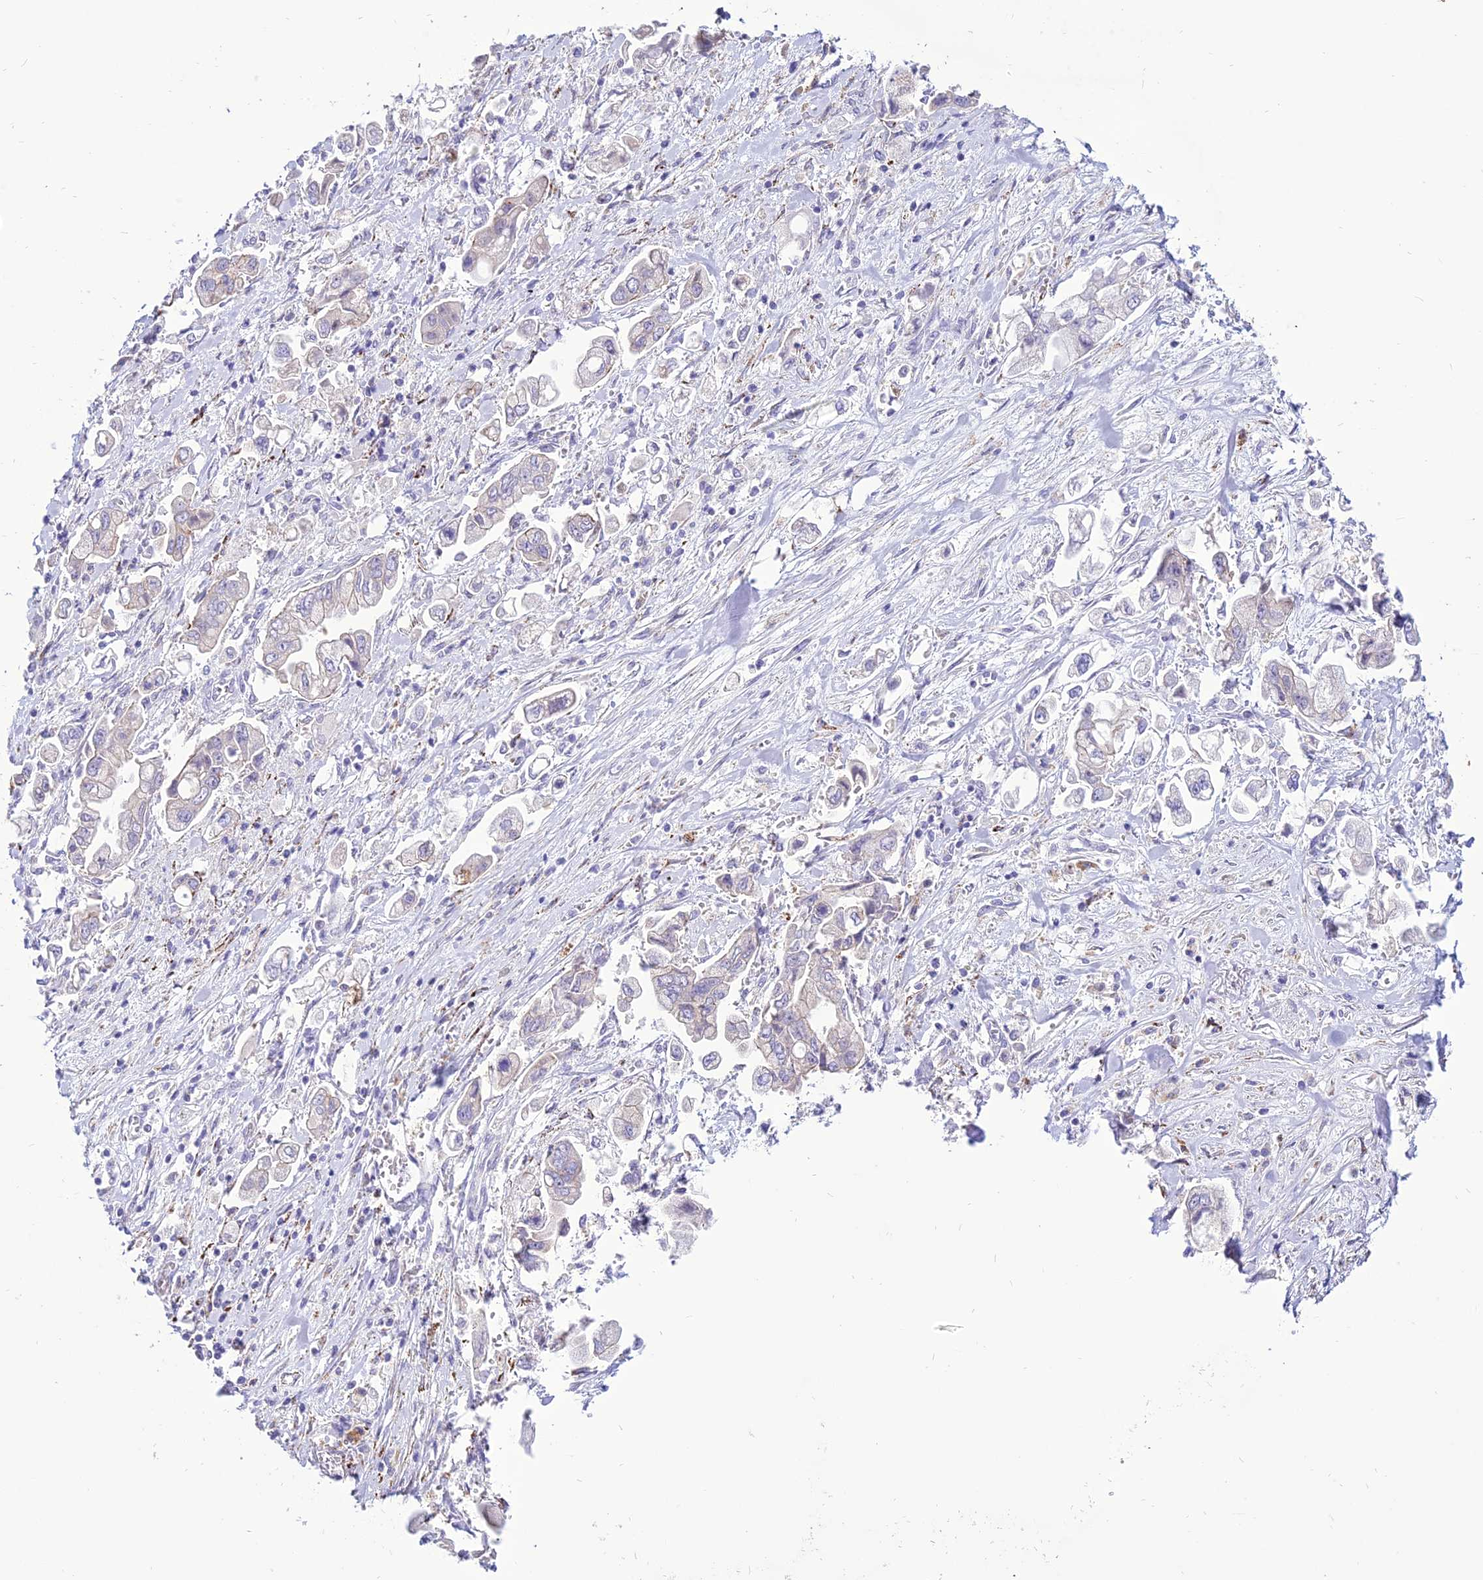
{"staining": {"intensity": "negative", "quantity": "none", "location": "none"}, "tissue": "stomach cancer", "cell_type": "Tumor cells", "image_type": "cancer", "snomed": [{"axis": "morphology", "description": "Adenocarcinoma, NOS"}, {"axis": "topography", "description": "Stomach"}], "caption": "The immunohistochemistry (IHC) histopathology image has no significant positivity in tumor cells of adenocarcinoma (stomach) tissue.", "gene": "C6orf163", "patient": {"sex": "male", "age": 62}}